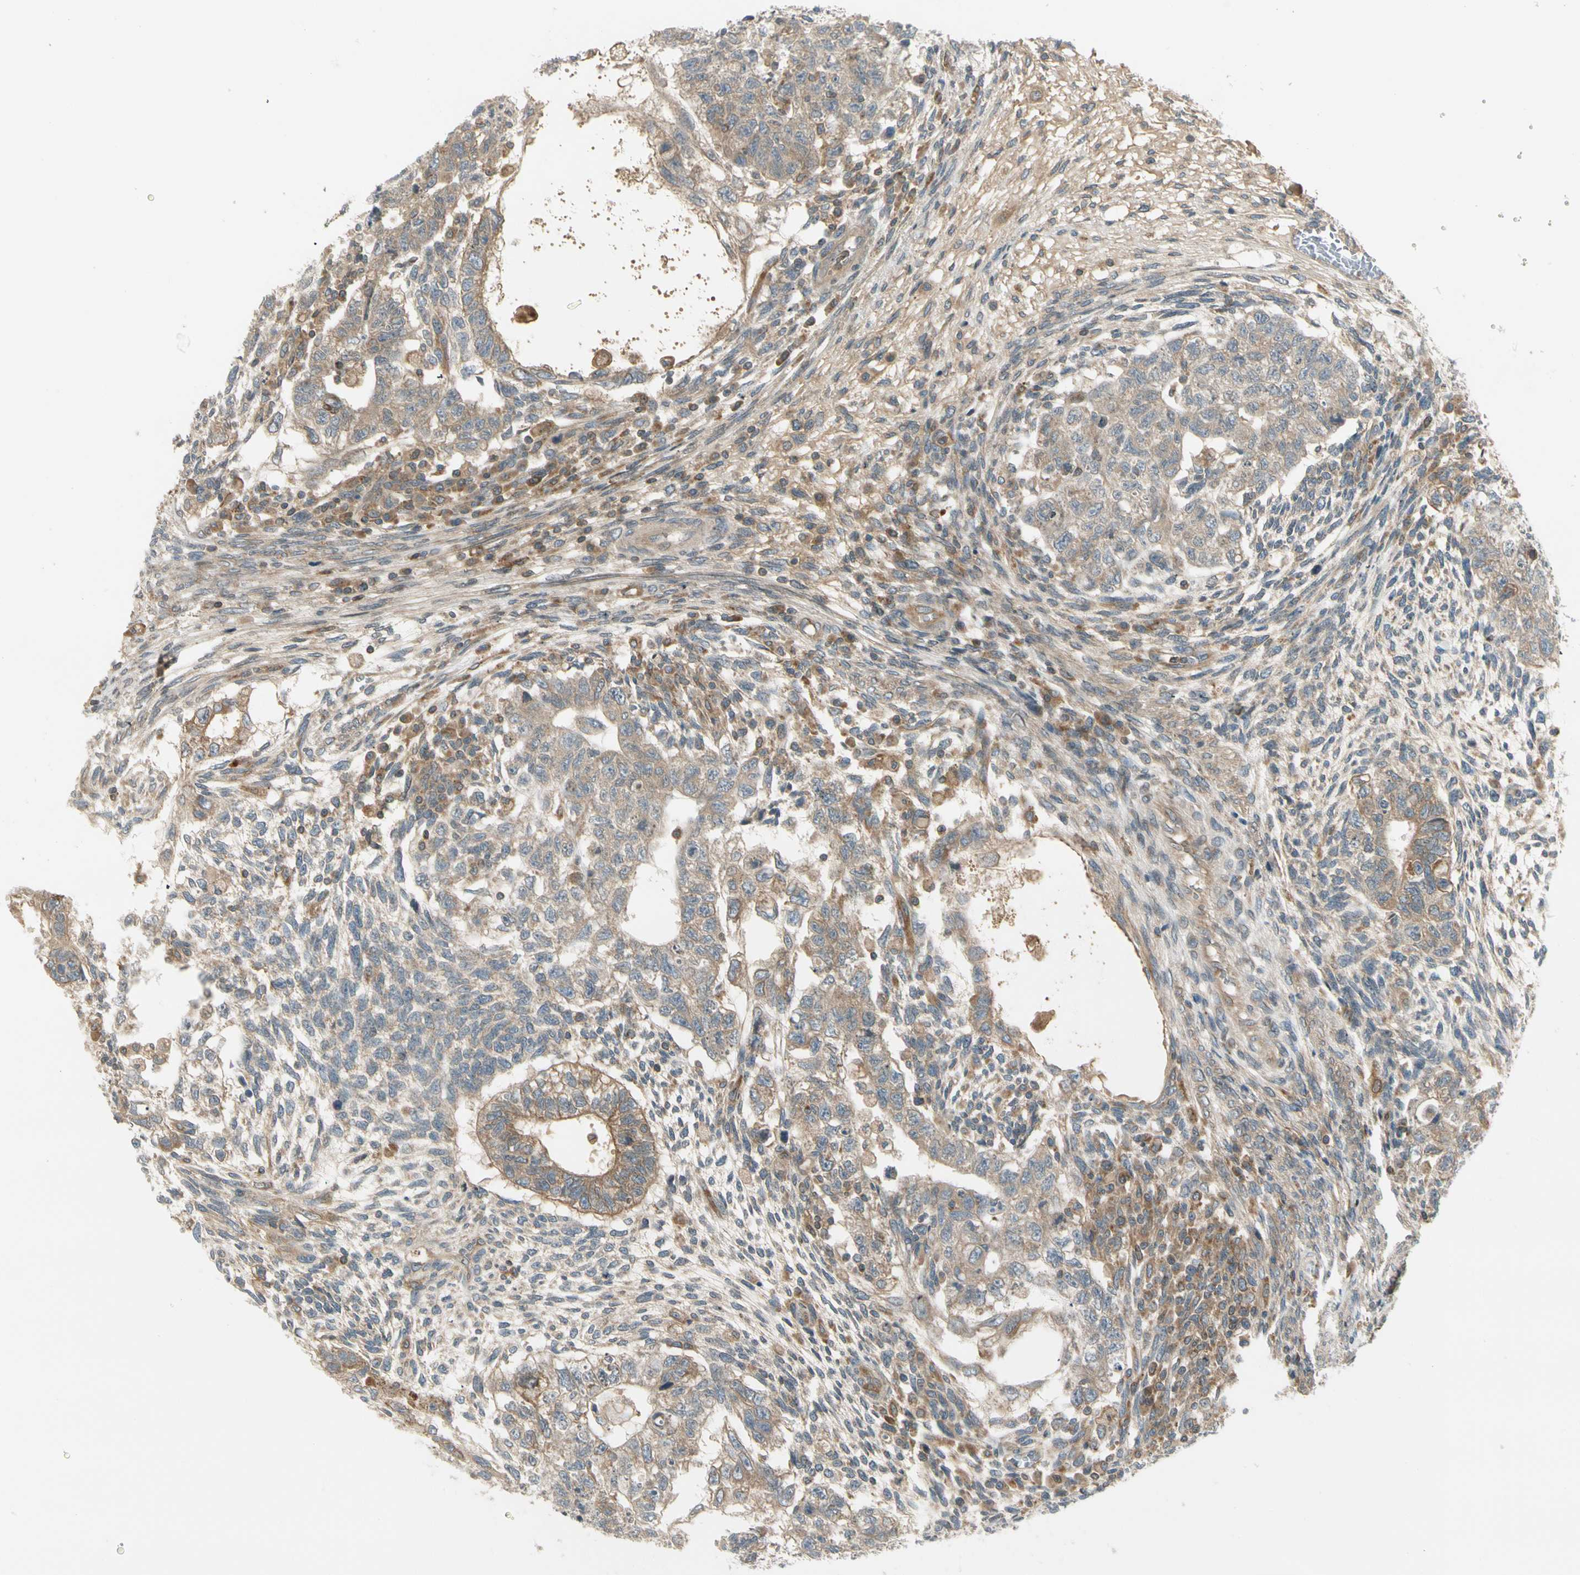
{"staining": {"intensity": "weak", "quantity": ">75%", "location": "cytoplasmic/membranous"}, "tissue": "testis cancer", "cell_type": "Tumor cells", "image_type": "cancer", "snomed": [{"axis": "morphology", "description": "Normal tissue, NOS"}, {"axis": "morphology", "description": "Carcinoma, Embryonal, NOS"}, {"axis": "topography", "description": "Testis"}], "caption": "The histopathology image reveals a brown stain indicating the presence of a protein in the cytoplasmic/membranous of tumor cells in embryonal carcinoma (testis). (DAB (3,3'-diaminobenzidine) = brown stain, brightfield microscopy at high magnification).", "gene": "TRIO", "patient": {"sex": "male", "age": 36}}